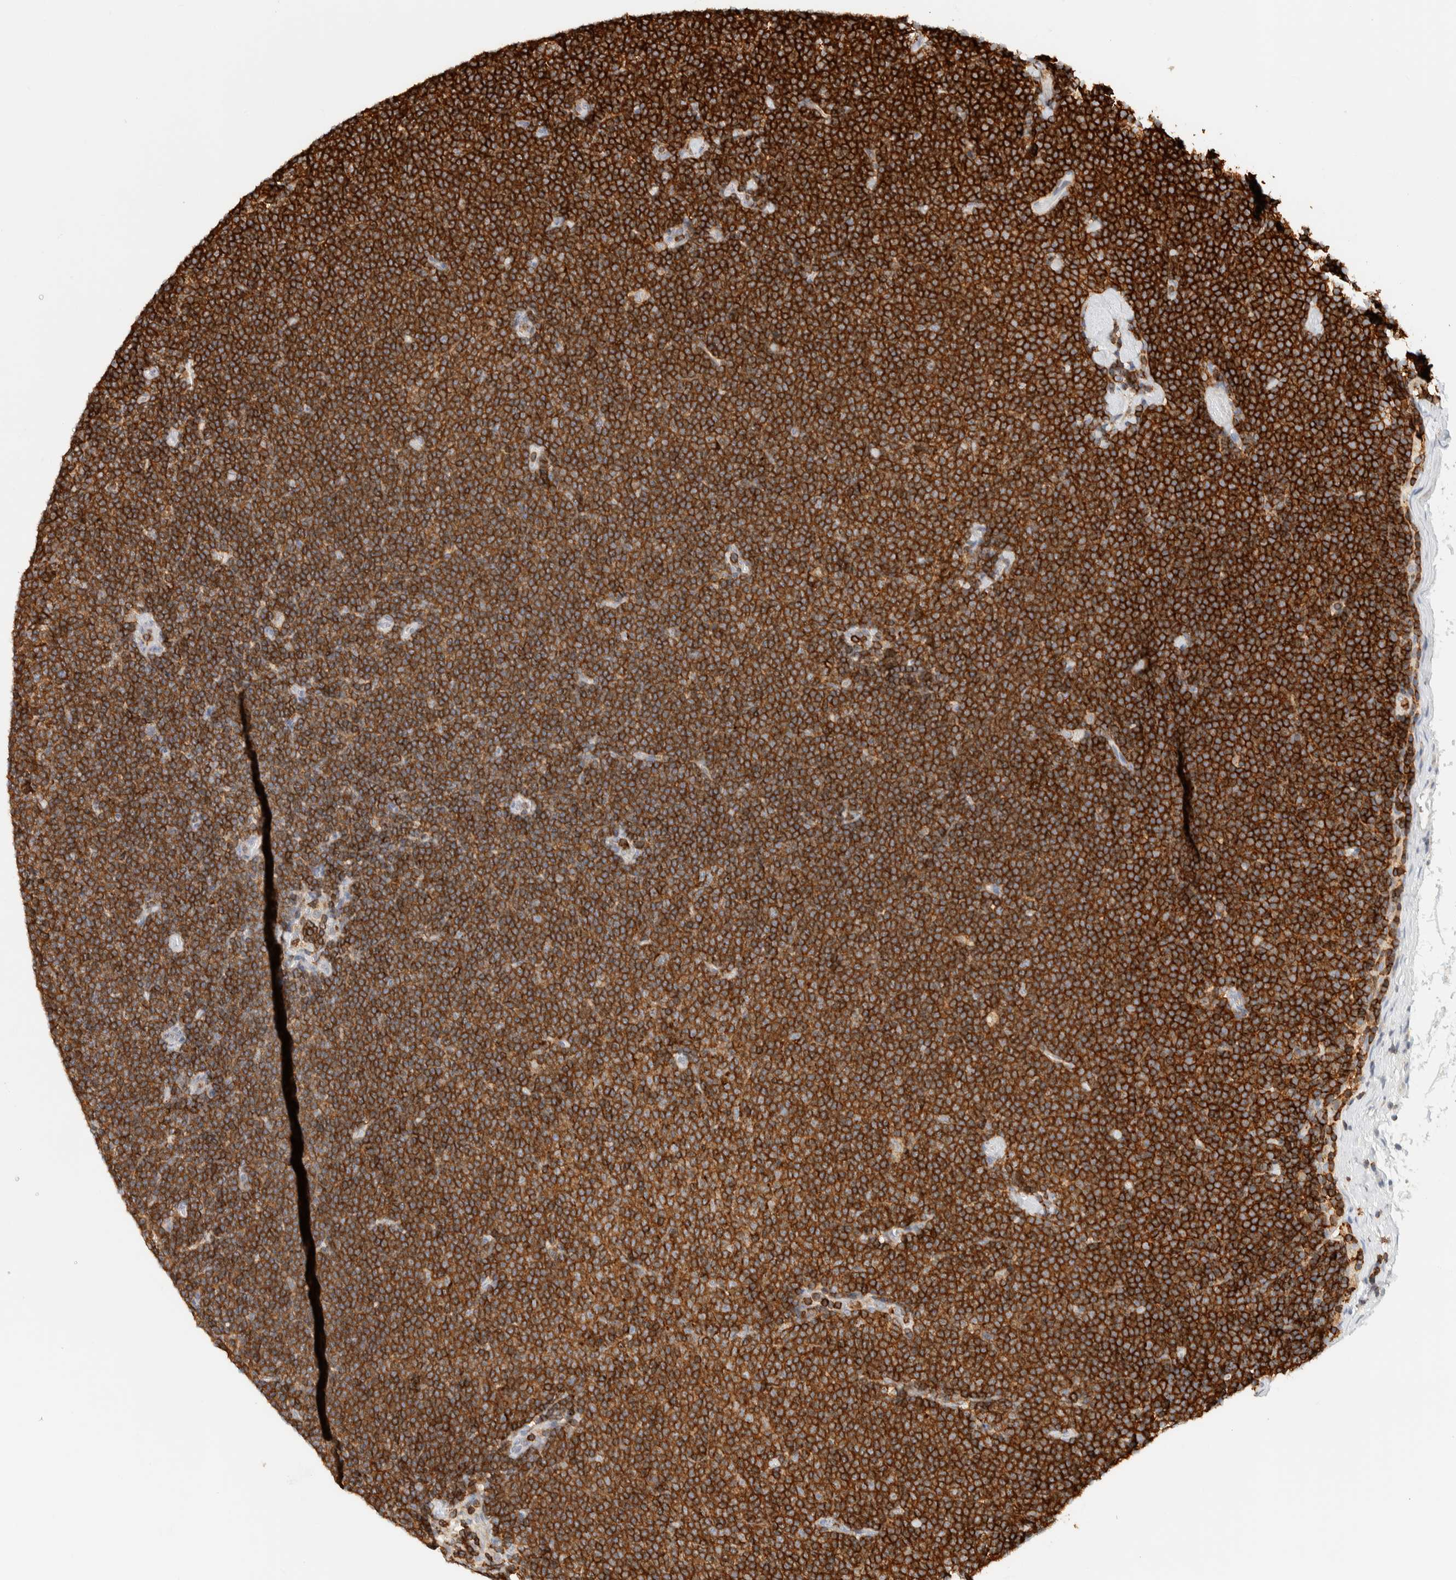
{"staining": {"intensity": "strong", "quantity": ">75%", "location": "cytoplasmic/membranous"}, "tissue": "lymphoma", "cell_type": "Tumor cells", "image_type": "cancer", "snomed": [{"axis": "morphology", "description": "Malignant lymphoma, non-Hodgkin's type, Low grade"}, {"axis": "topography", "description": "Lymph node"}], "caption": "Protein expression analysis of malignant lymphoma, non-Hodgkin's type (low-grade) shows strong cytoplasmic/membranous positivity in approximately >75% of tumor cells.", "gene": "RUNDC1", "patient": {"sex": "female", "age": 53}}